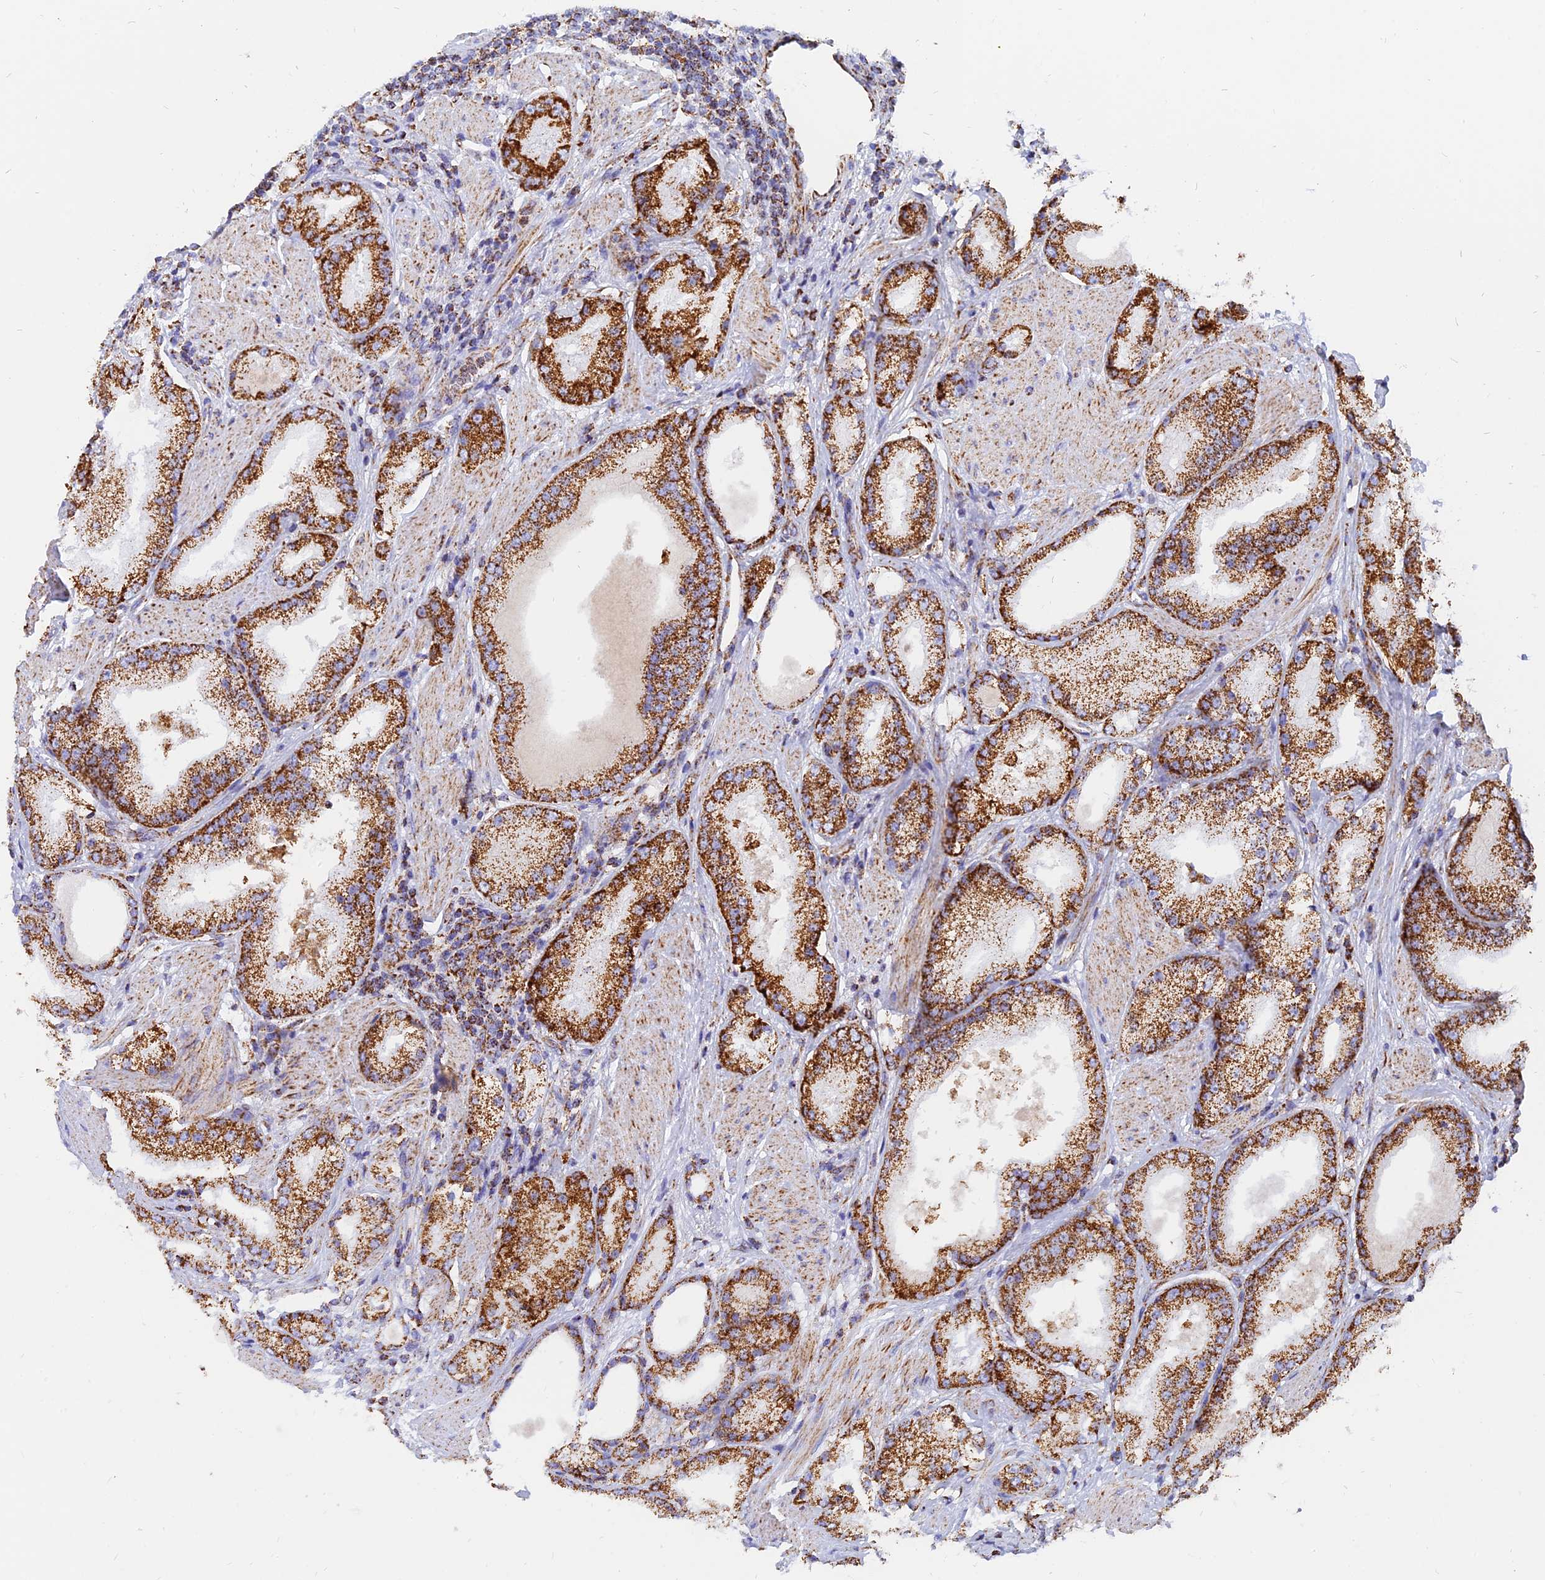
{"staining": {"intensity": "strong", "quantity": ">75%", "location": "cytoplasmic/membranous"}, "tissue": "prostate cancer", "cell_type": "Tumor cells", "image_type": "cancer", "snomed": [{"axis": "morphology", "description": "Adenocarcinoma, Low grade"}, {"axis": "topography", "description": "Prostate"}], "caption": "An image showing strong cytoplasmic/membranous staining in approximately >75% of tumor cells in low-grade adenocarcinoma (prostate), as visualized by brown immunohistochemical staining.", "gene": "NDUFB6", "patient": {"sex": "male", "age": 67}}